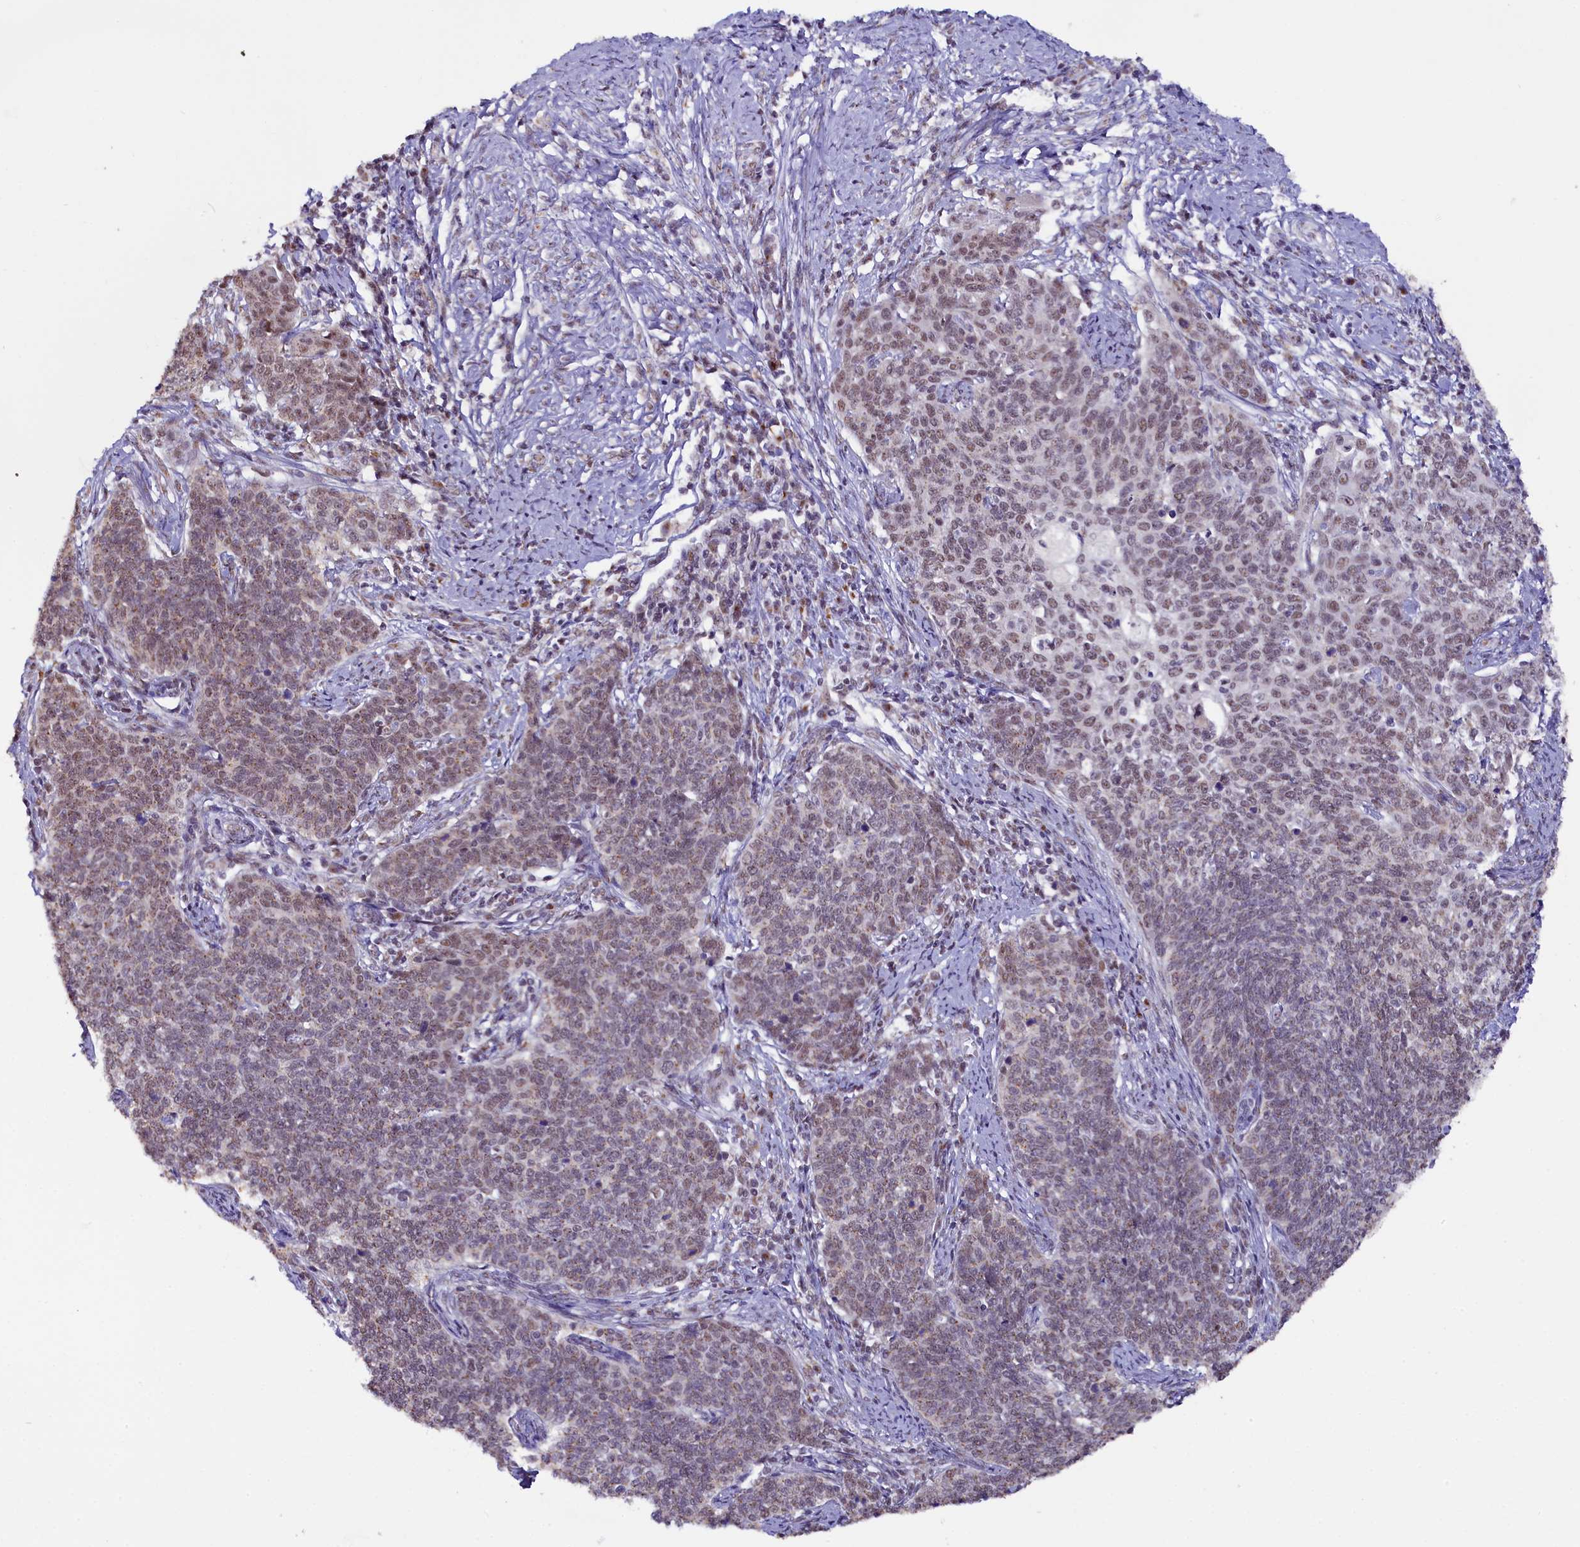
{"staining": {"intensity": "moderate", "quantity": "25%-75%", "location": "cytoplasmic/membranous,nuclear"}, "tissue": "cervical cancer", "cell_type": "Tumor cells", "image_type": "cancer", "snomed": [{"axis": "morphology", "description": "Squamous cell carcinoma, NOS"}, {"axis": "topography", "description": "Cervix"}], "caption": "Squamous cell carcinoma (cervical) stained for a protein (brown) exhibits moderate cytoplasmic/membranous and nuclear positive staining in about 25%-75% of tumor cells.", "gene": "NCBP1", "patient": {"sex": "female", "age": 39}}